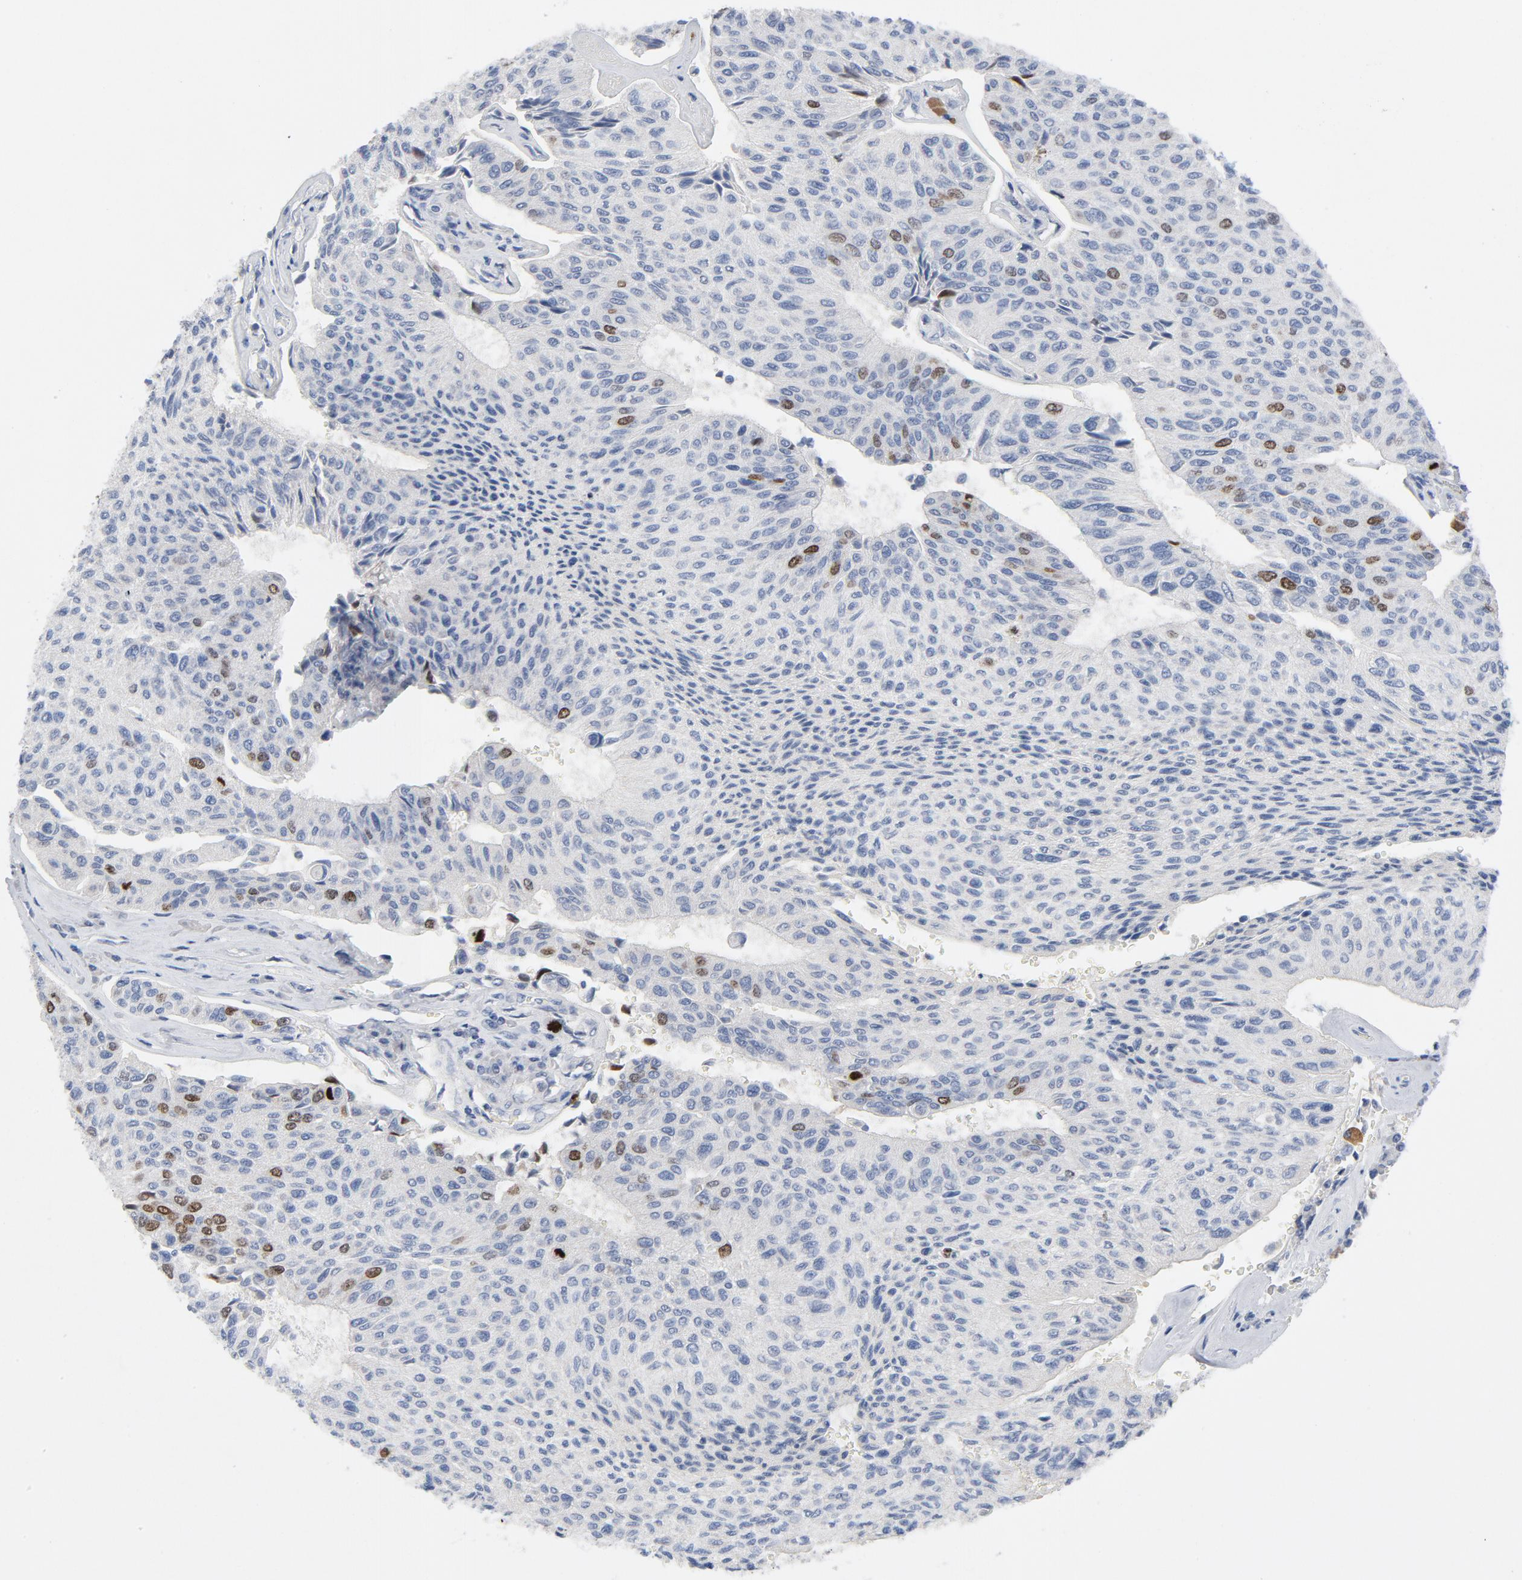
{"staining": {"intensity": "moderate", "quantity": "<25%", "location": "nuclear"}, "tissue": "urothelial cancer", "cell_type": "Tumor cells", "image_type": "cancer", "snomed": [{"axis": "morphology", "description": "Urothelial carcinoma, High grade"}, {"axis": "topography", "description": "Urinary bladder"}], "caption": "Protein staining of urothelial carcinoma (high-grade) tissue reveals moderate nuclear staining in about <25% of tumor cells.", "gene": "BIRC5", "patient": {"sex": "male", "age": 66}}